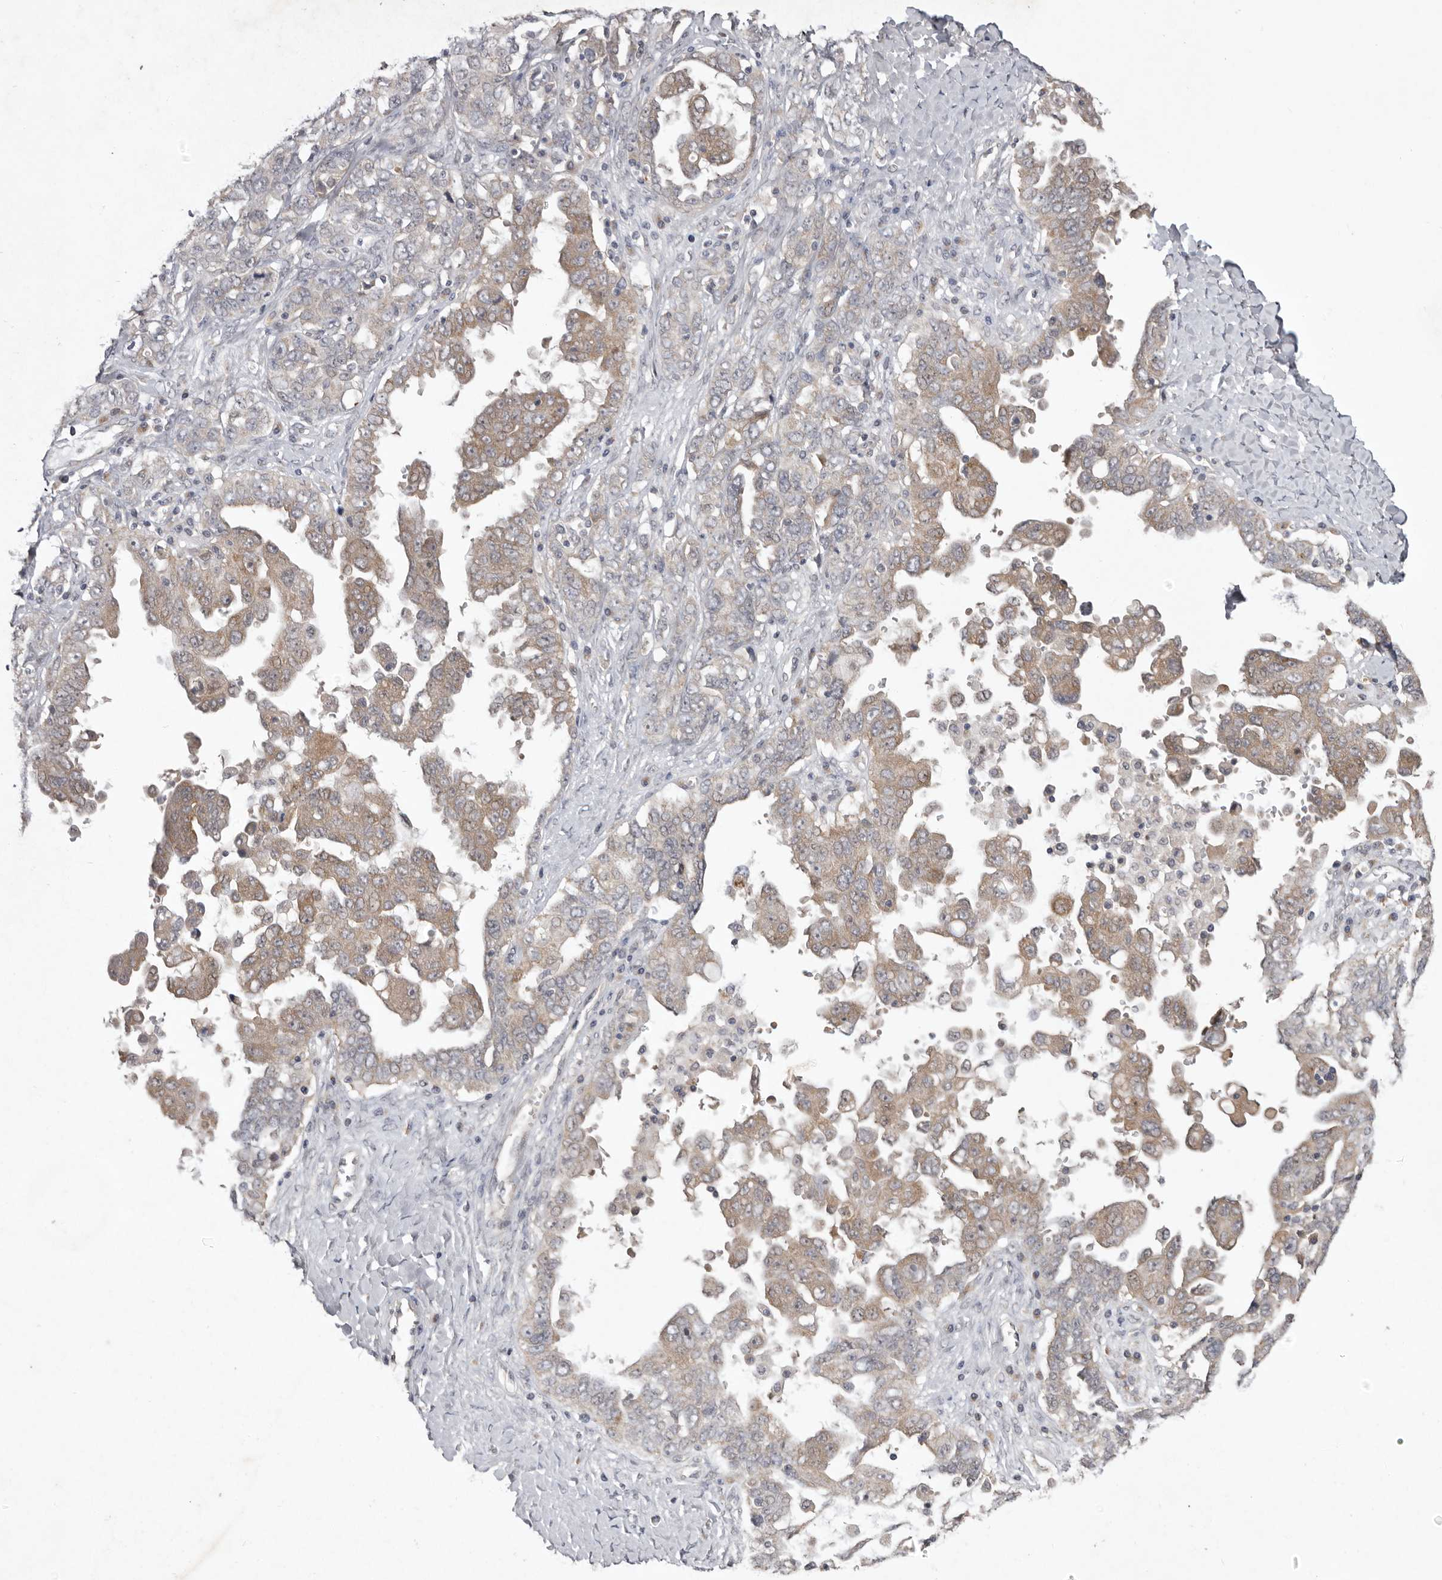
{"staining": {"intensity": "moderate", "quantity": "25%-75%", "location": "cytoplasmic/membranous"}, "tissue": "ovarian cancer", "cell_type": "Tumor cells", "image_type": "cancer", "snomed": [{"axis": "morphology", "description": "Carcinoma, endometroid"}, {"axis": "topography", "description": "Ovary"}], "caption": "Immunohistochemical staining of human ovarian cancer (endometroid carcinoma) demonstrates moderate cytoplasmic/membranous protein positivity in approximately 25%-75% of tumor cells.", "gene": "NSUN4", "patient": {"sex": "female", "age": 62}}